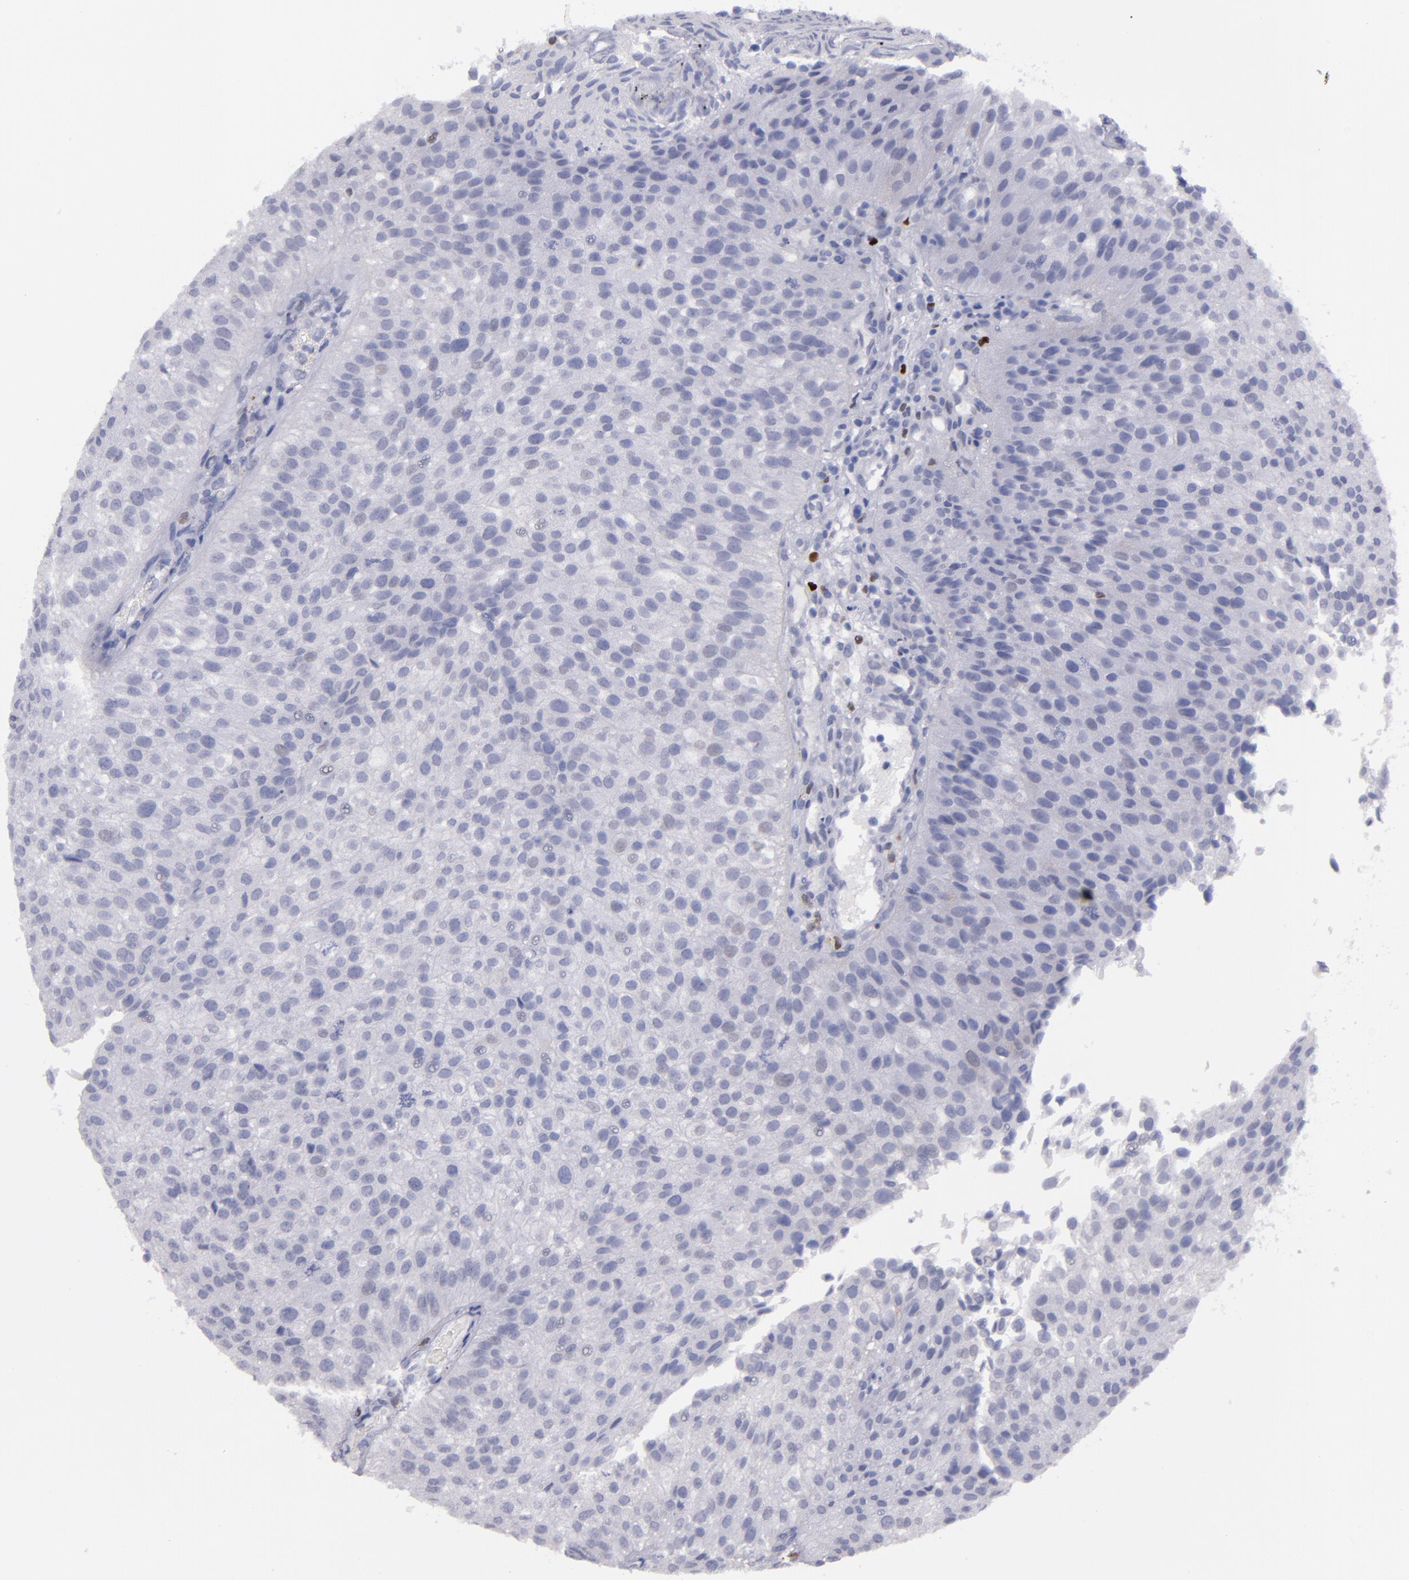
{"staining": {"intensity": "negative", "quantity": "none", "location": "none"}, "tissue": "urothelial cancer", "cell_type": "Tumor cells", "image_type": "cancer", "snomed": [{"axis": "morphology", "description": "Urothelial carcinoma, Low grade"}, {"axis": "topography", "description": "Urinary bladder"}], "caption": "High magnification brightfield microscopy of low-grade urothelial carcinoma stained with DAB (brown) and counterstained with hematoxylin (blue): tumor cells show no significant staining.", "gene": "IRF8", "patient": {"sex": "female", "age": 89}}